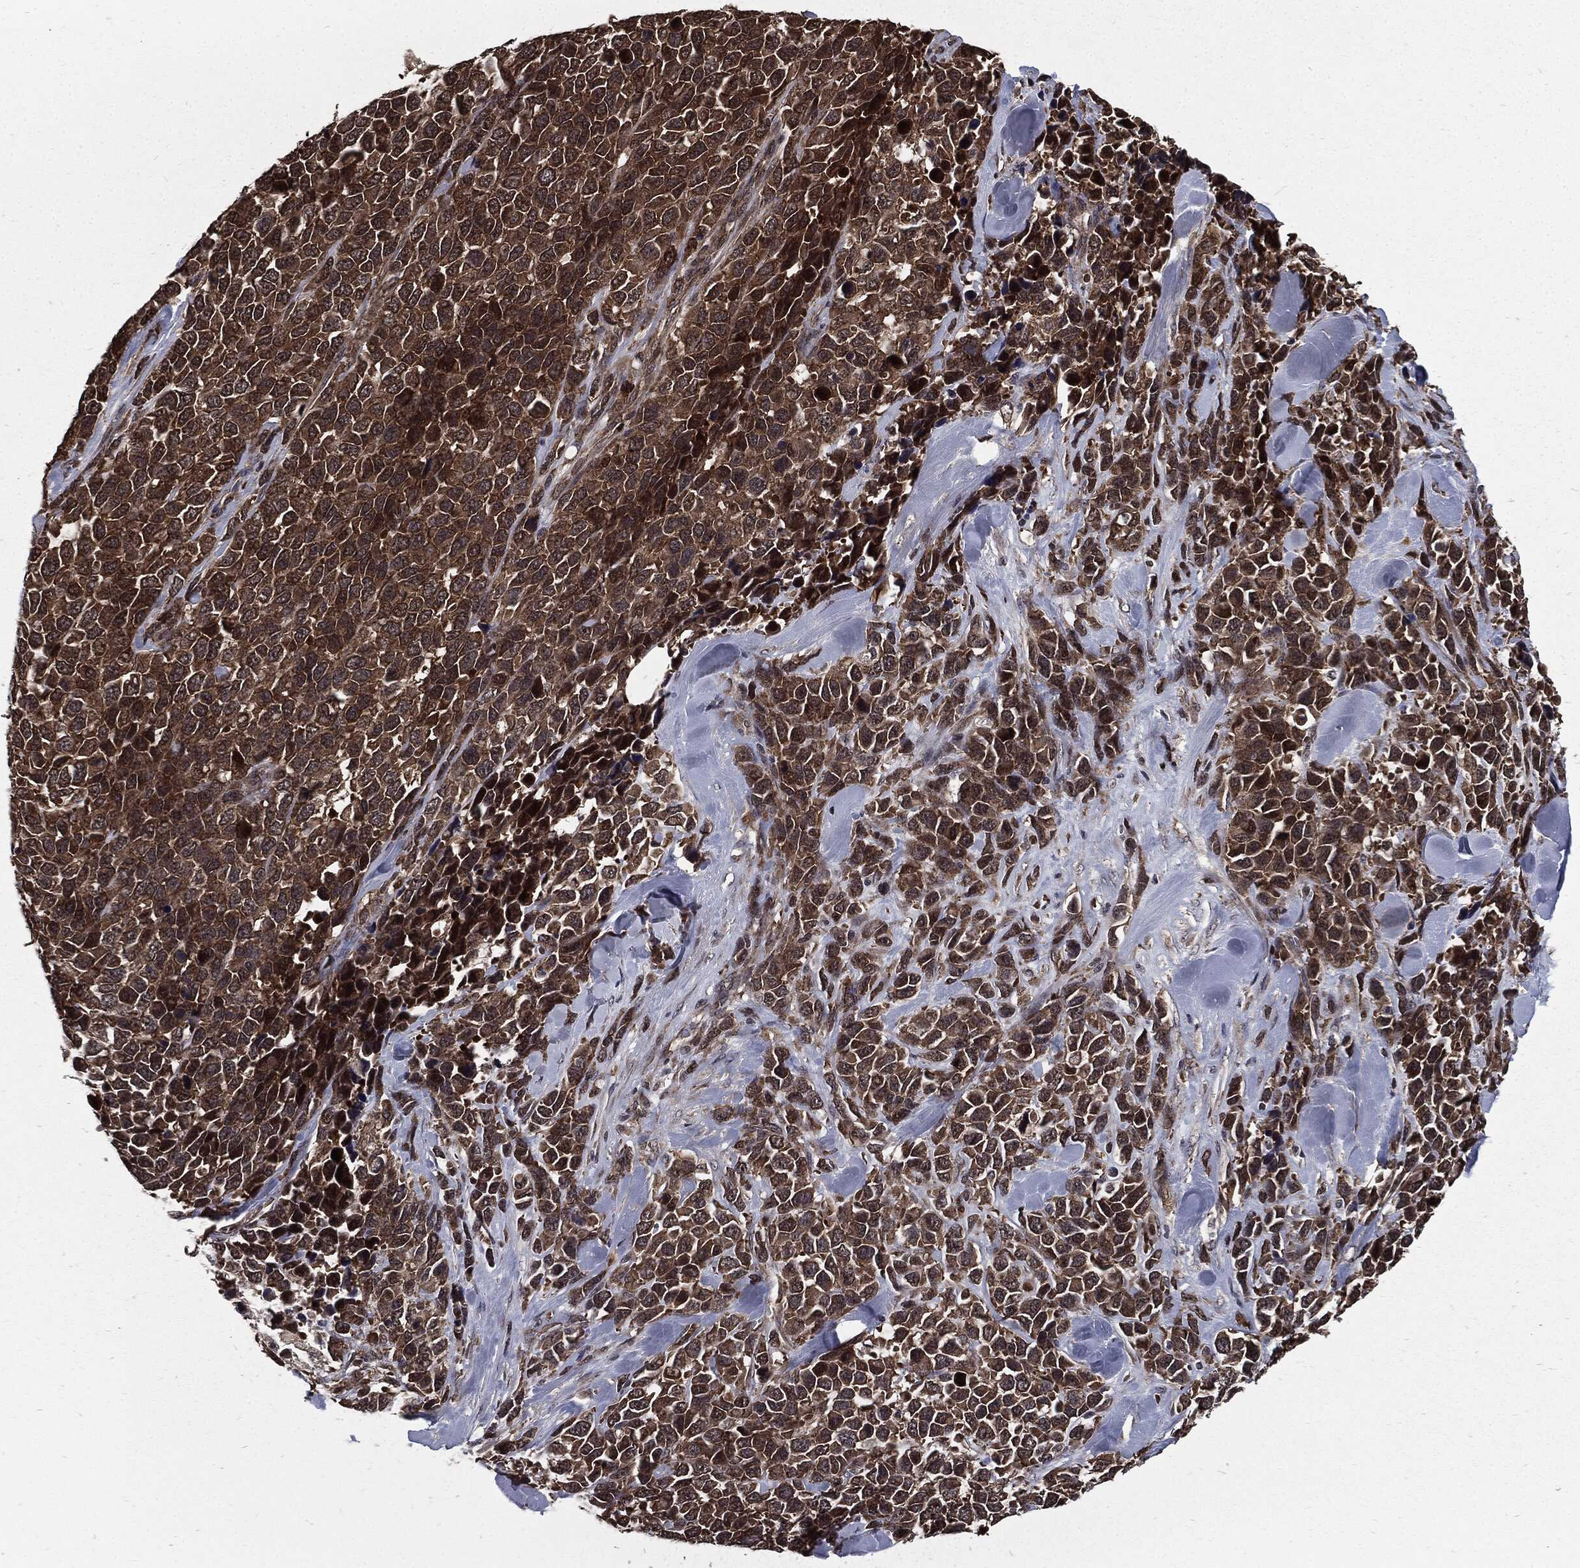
{"staining": {"intensity": "strong", "quantity": ">75%", "location": "cytoplasmic/membranous"}, "tissue": "melanoma", "cell_type": "Tumor cells", "image_type": "cancer", "snomed": [{"axis": "morphology", "description": "Malignant melanoma, Metastatic site"}, {"axis": "topography", "description": "Skin"}], "caption": "IHC image of neoplastic tissue: malignant melanoma (metastatic site) stained using immunohistochemistry (IHC) shows high levels of strong protein expression localized specifically in the cytoplasmic/membranous of tumor cells, appearing as a cytoplasmic/membranous brown color.", "gene": "PTPA", "patient": {"sex": "male", "age": 84}}